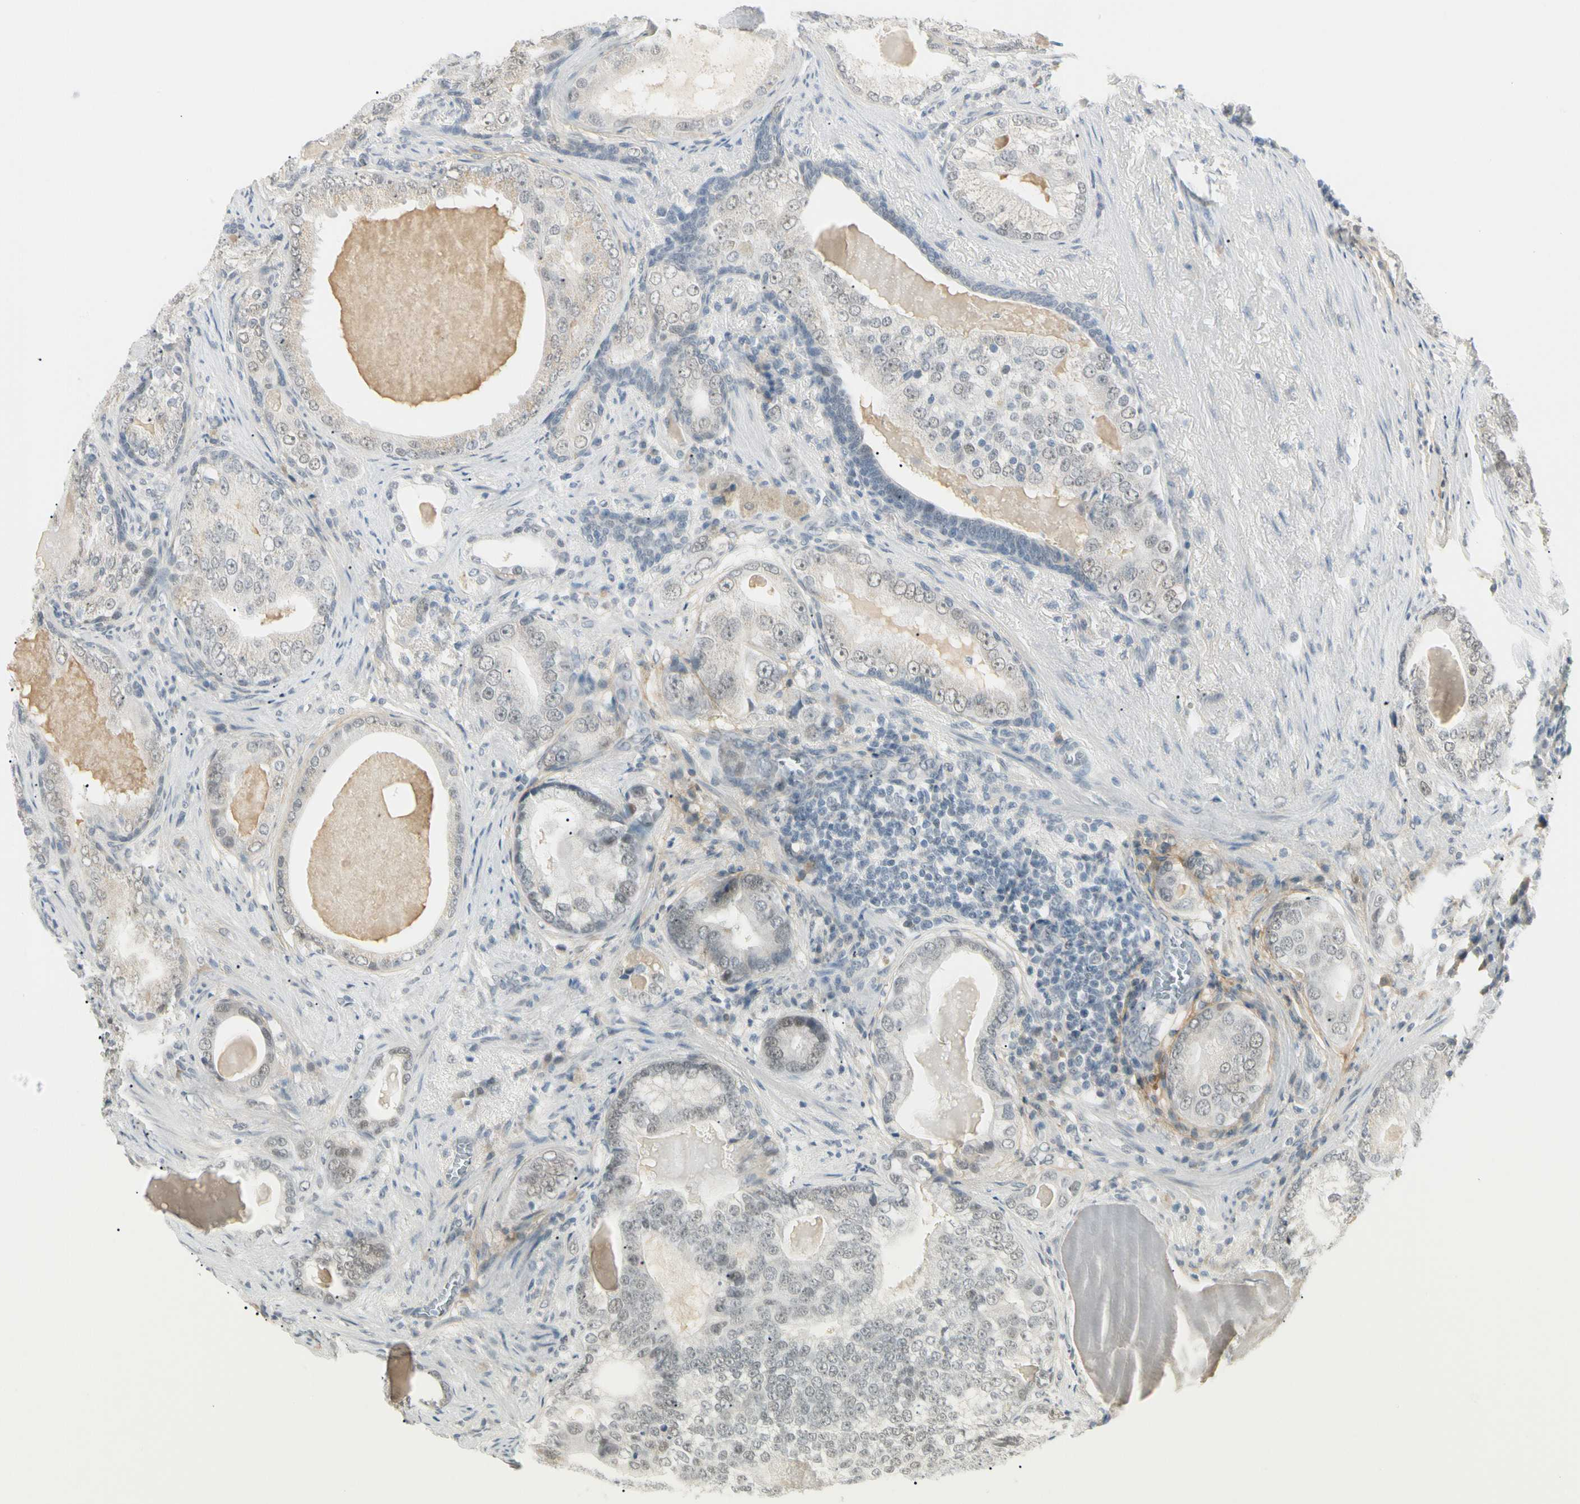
{"staining": {"intensity": "weak", "quantity": ">75%", "location": "nuclear"}, "tissue": "prostate cancer", "cell_type": "Tumor cells", "image_type": "cancer", "snomed": [{"axis": "morphology", "description": "Adenocarcinoma, High grade"}, {"axis": "topography", "description": "Prostate"}], "caption": "Prostate high-grade adenocarcinoma was stained to show a protein in brown. There is low levels of weak nuclear staining in about >75% of tumor cells.", "gene": "ASPN", "patient": {"sex": "male", "age": 66}}